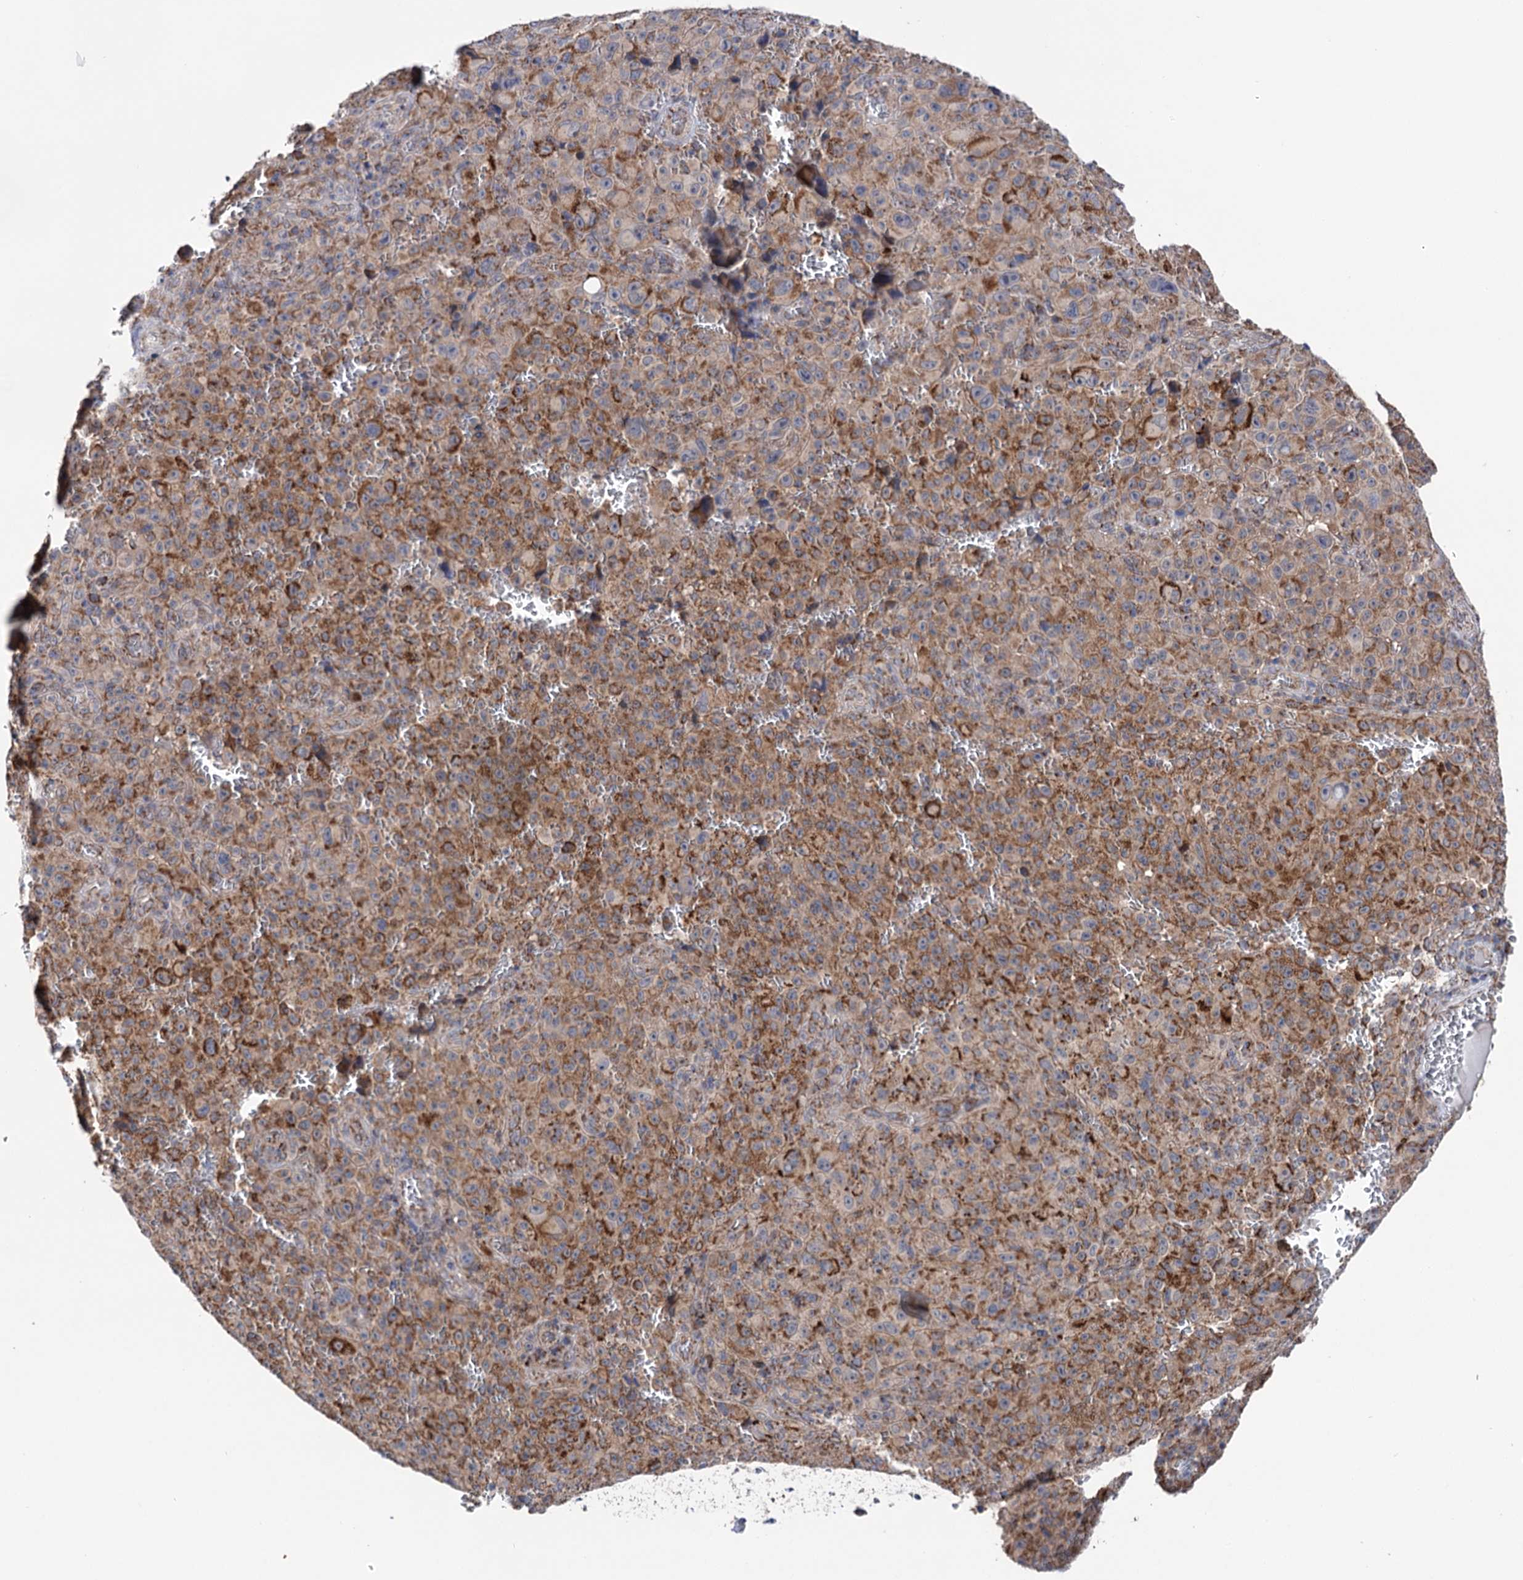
{"staining": {"intensity": "moderate", "quantity": ">75%", "location": "cytoplasmic/membranous"}, "tissue": "melanoma", "cell_type": "Tumor cells", "image_type": "cancer", "snomed": [{"axis": "morphology", "description": "Malignant melanoma, NOS"}, {"axis": "topography", "description": "Skin"}], "caption": "Human melanoma stained for a protein (brown) exhibits moderate cytoplasmic/membranous positive staining in about >75% of tumor cells.", "gene": "SUCLA2", "patient": {"sex": "female", "age": 82}}